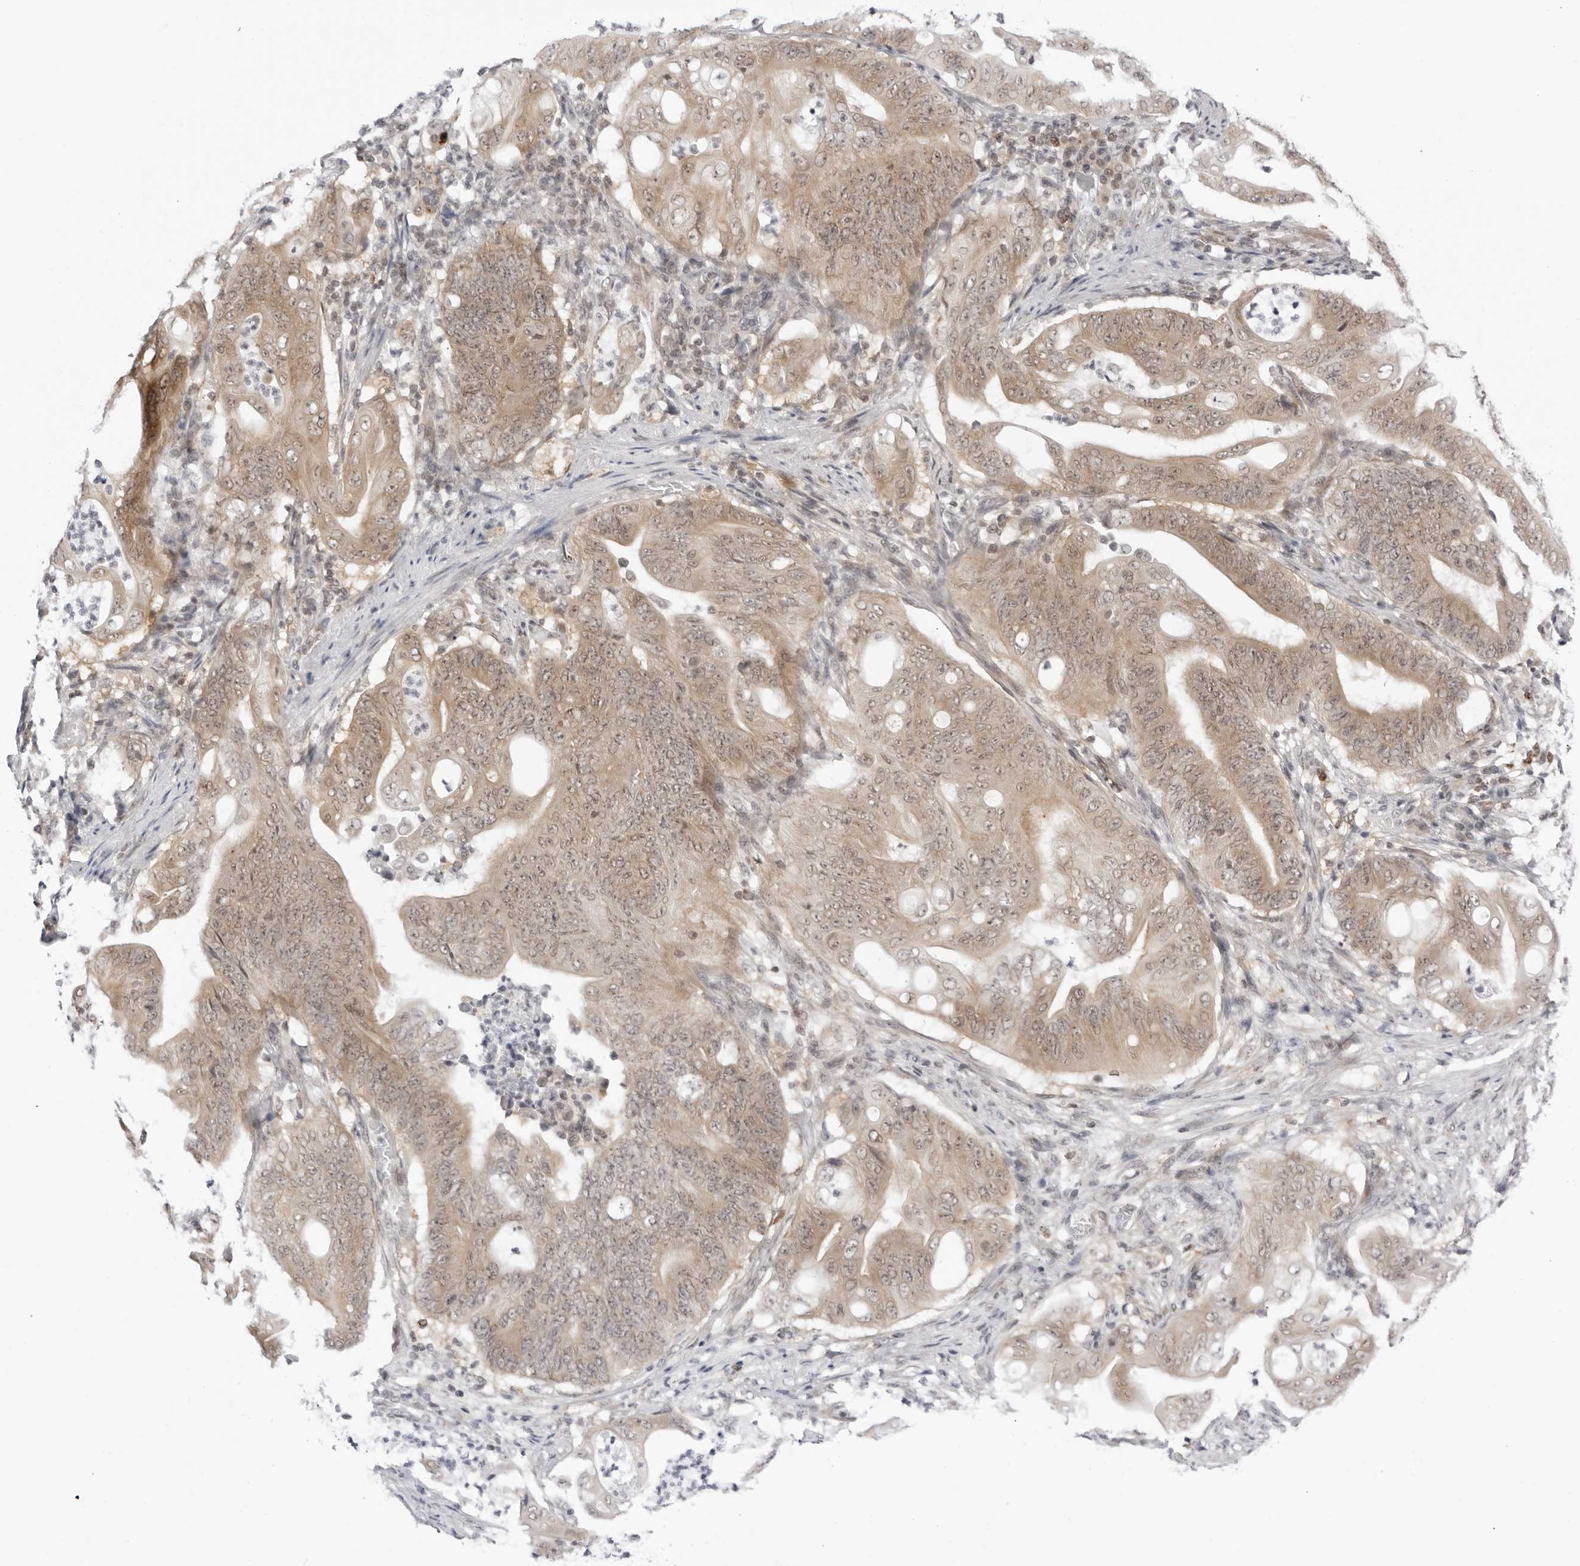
{"staining": {"intensity": "moderate", "quantity": "25%-75%", "location": "cytoplasmic/membranous"}, "tissue": "stomach cancer", "cell_type": "Tumor cells", "image_type": "cancer", "snomed": [{"axis": "morphology", "description": "Adenocarcinoma, NOS"}, {"axis": "topography", "description": "Stomach"}], "caption": "Stomach cancer stained with immunohistochemistry exhibits moderate cytoplasmic/membranous positivity in about 25%-75% of tumor cells.", "gene": "PPP2R5C", "patient": {"sex": "female", "age": 73}}